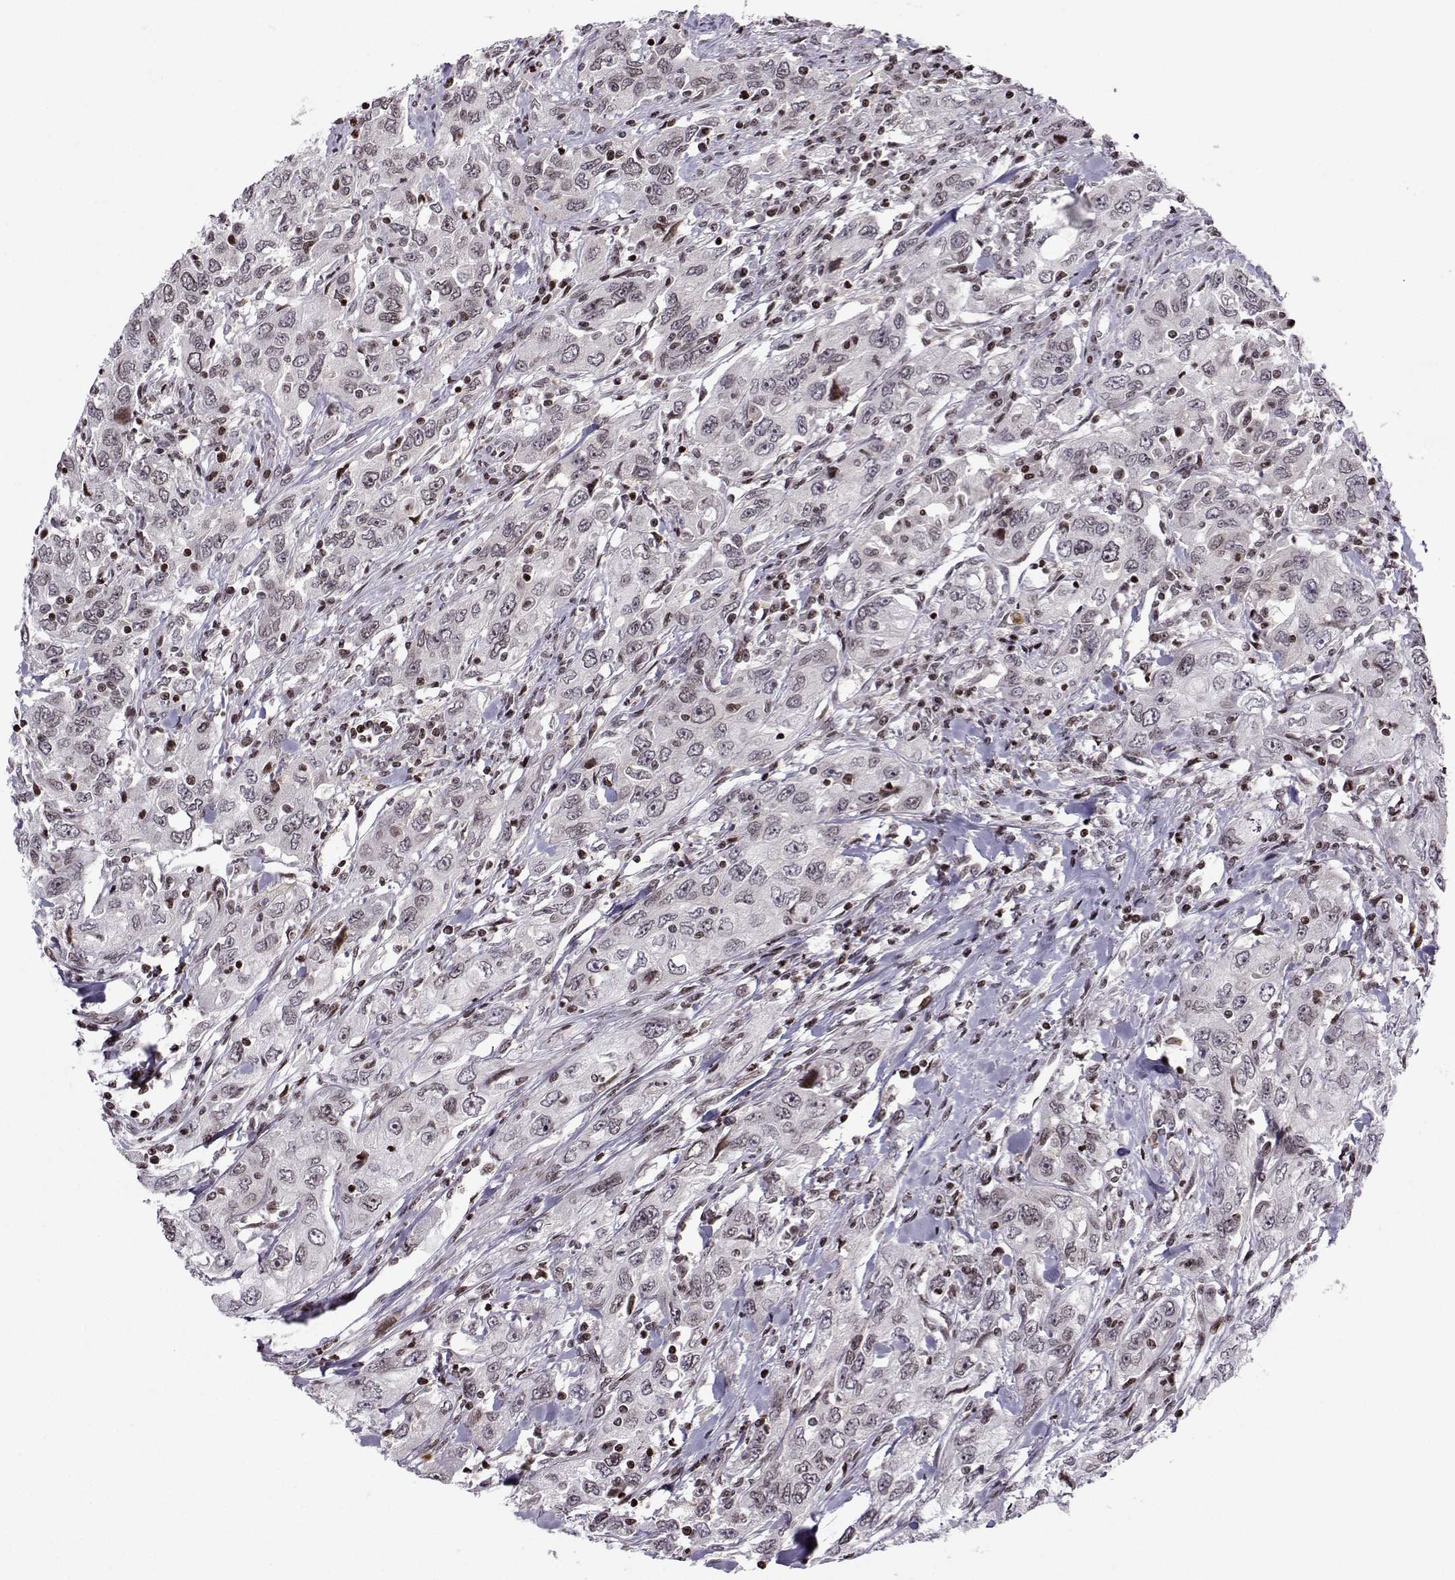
{"staining": {"intensity": "negative", "quantity": "none", "location": "none"}, "tissue": "urothelial cancer", "cell_type": "Tumor cells", "image_type": "cancer", "snomed": [{"axis": "morphology", "description": "Urothelial carcinoma, High grade"}, {"axis": "topography", "description": "Urinary bladder"}], "caption": "Immunohistochemistry (IHC) of urothelial cancer reveals no expression in tumor cells.", "gene": "ZNF19", "patient": {"sex": "male", "age": 76}}